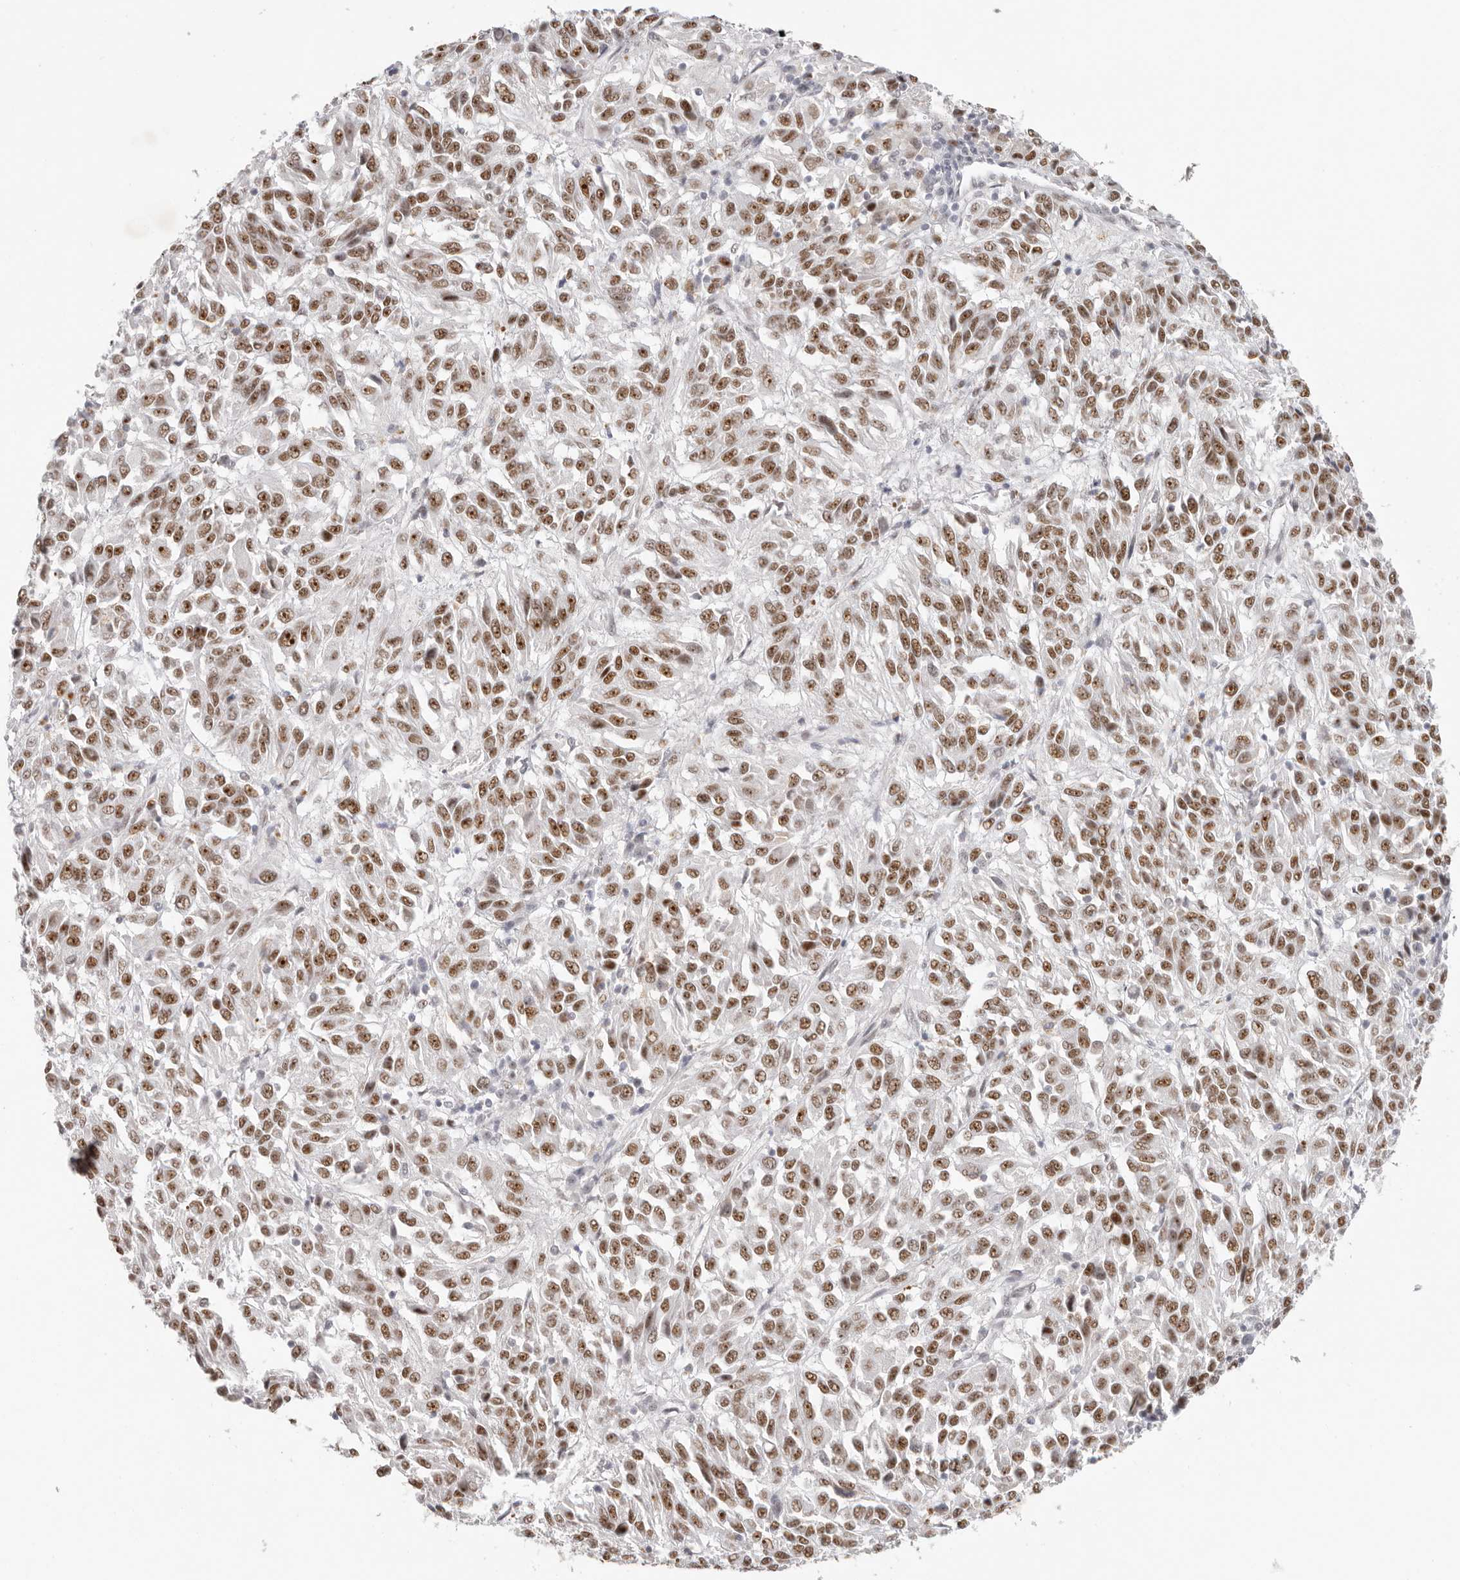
{"staining": {"intensity": "moderate", "quantity": ">75%", "location": "nuclear"}, "tissue": "melanoma", "cell_type": "Tumor cells", "image_type": "cancer", "snomed": [{"axis": "morphology", "description": "Malignant melanoma, Metastatic site"}, {"axis": "topography", "description": "Lung"}], "caption": "Protein staining demonstrates moderate nuclear expression in approximately >75% of tumor cells in malignant melanoma (metastatic site).", "gene": "LARP7", "patient": {"sex": "male", "age": 64}}